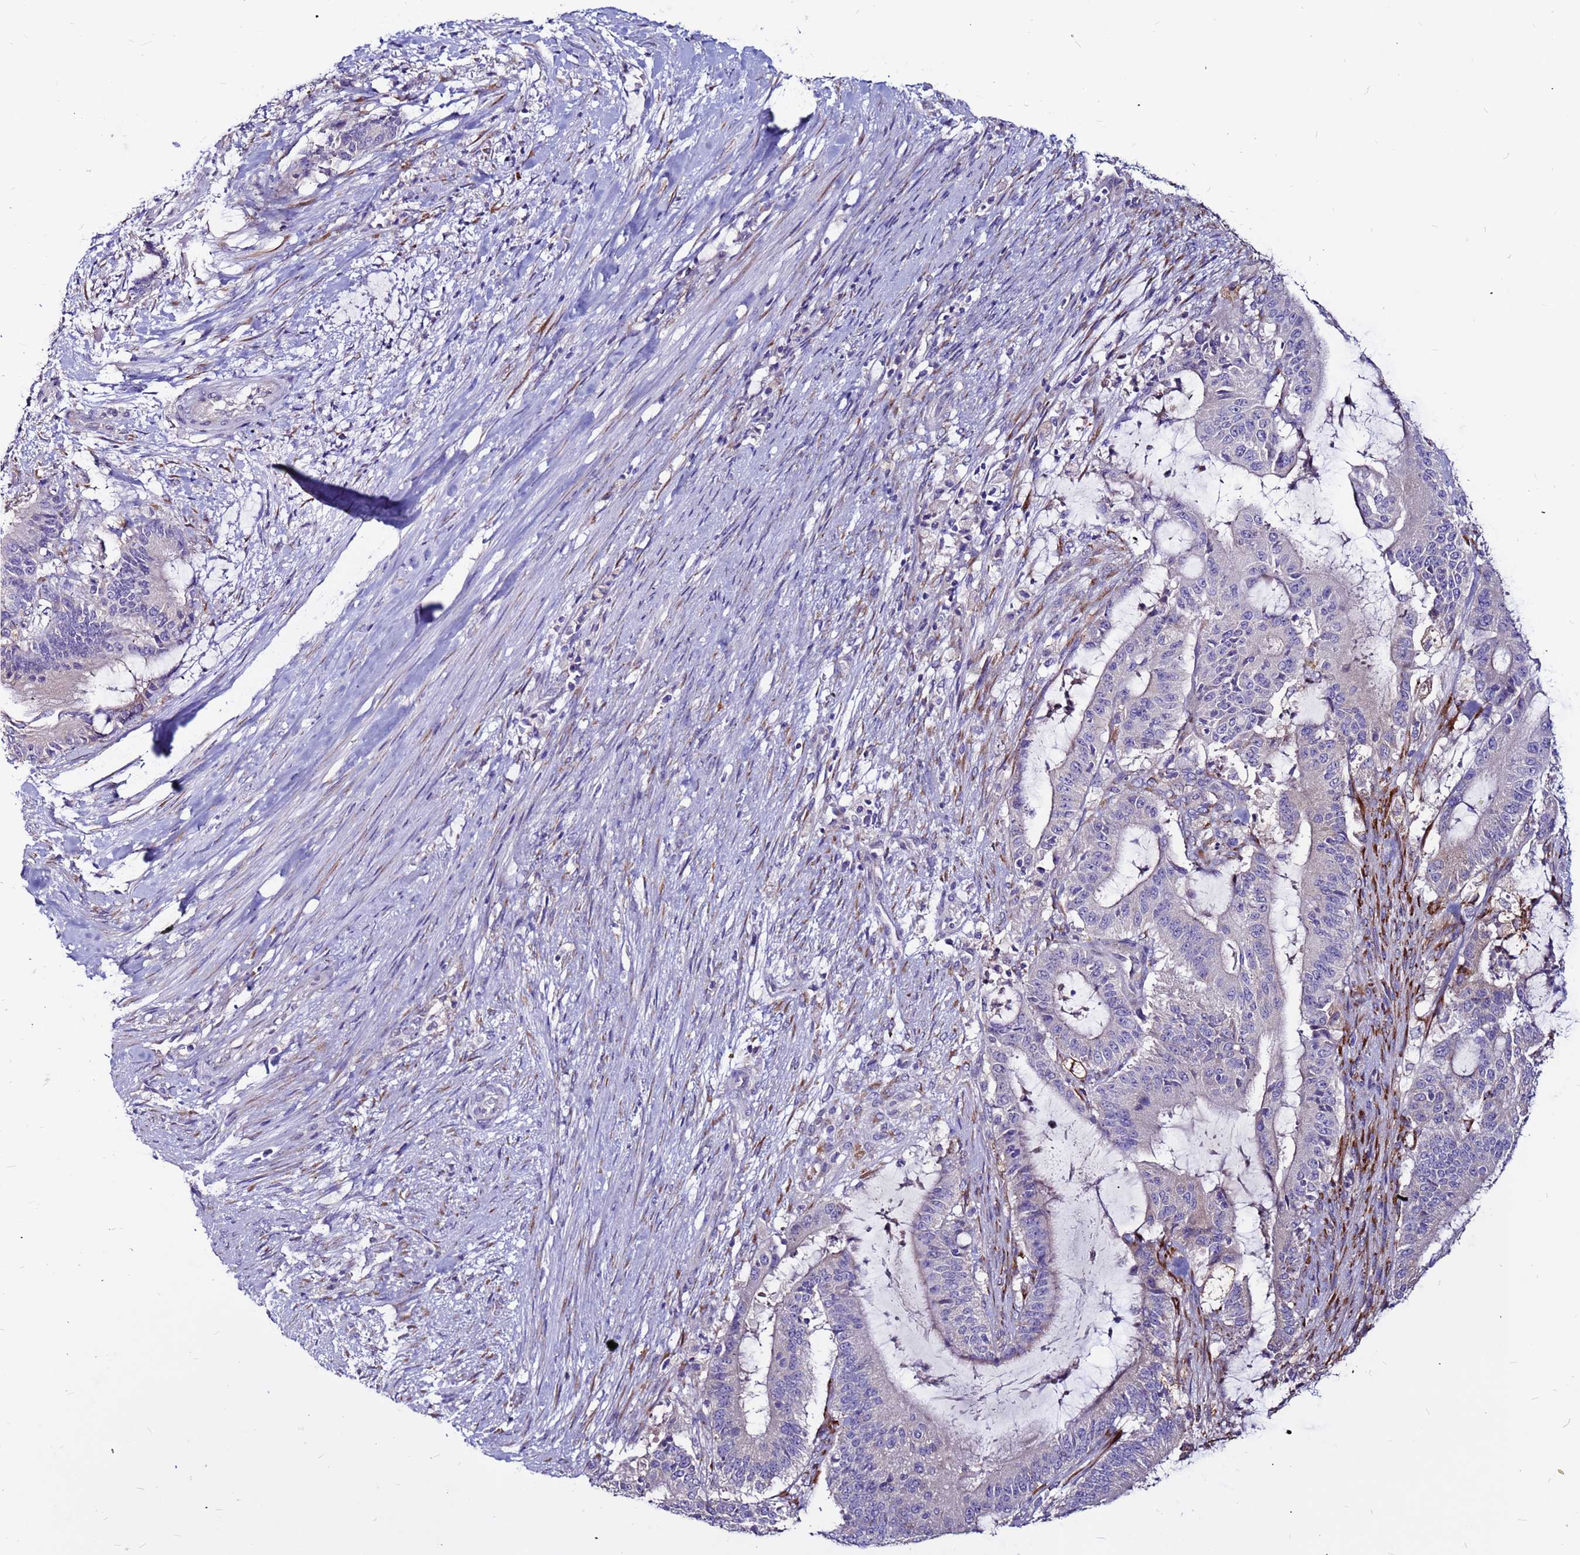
{"staining": {"intensity": "negative", "quantity": "none", "location": "none"}, "tissue": "liver cancer", "cell_type": "Tumor cells", "image_type": "cancer", "snomed": [{"axis": "morphology", "description": "Normal tissue, NOS"}, {"axis": "morphology", "description": "Cholangiocarcinoma"}, {"axis": "topography", "description": "Liver"}, {"axis": "topography", "description": "Peripheral nerve tissue"}], "caption": "An immunohistochemistry photomicrograph of cholangiocarcinoma (liver) is shown. There is no staining in tumor cells of cholangiocarcinoma (liver).", "gene": "SLC44A3", "patient": {"sex": "female", "age": 73}}